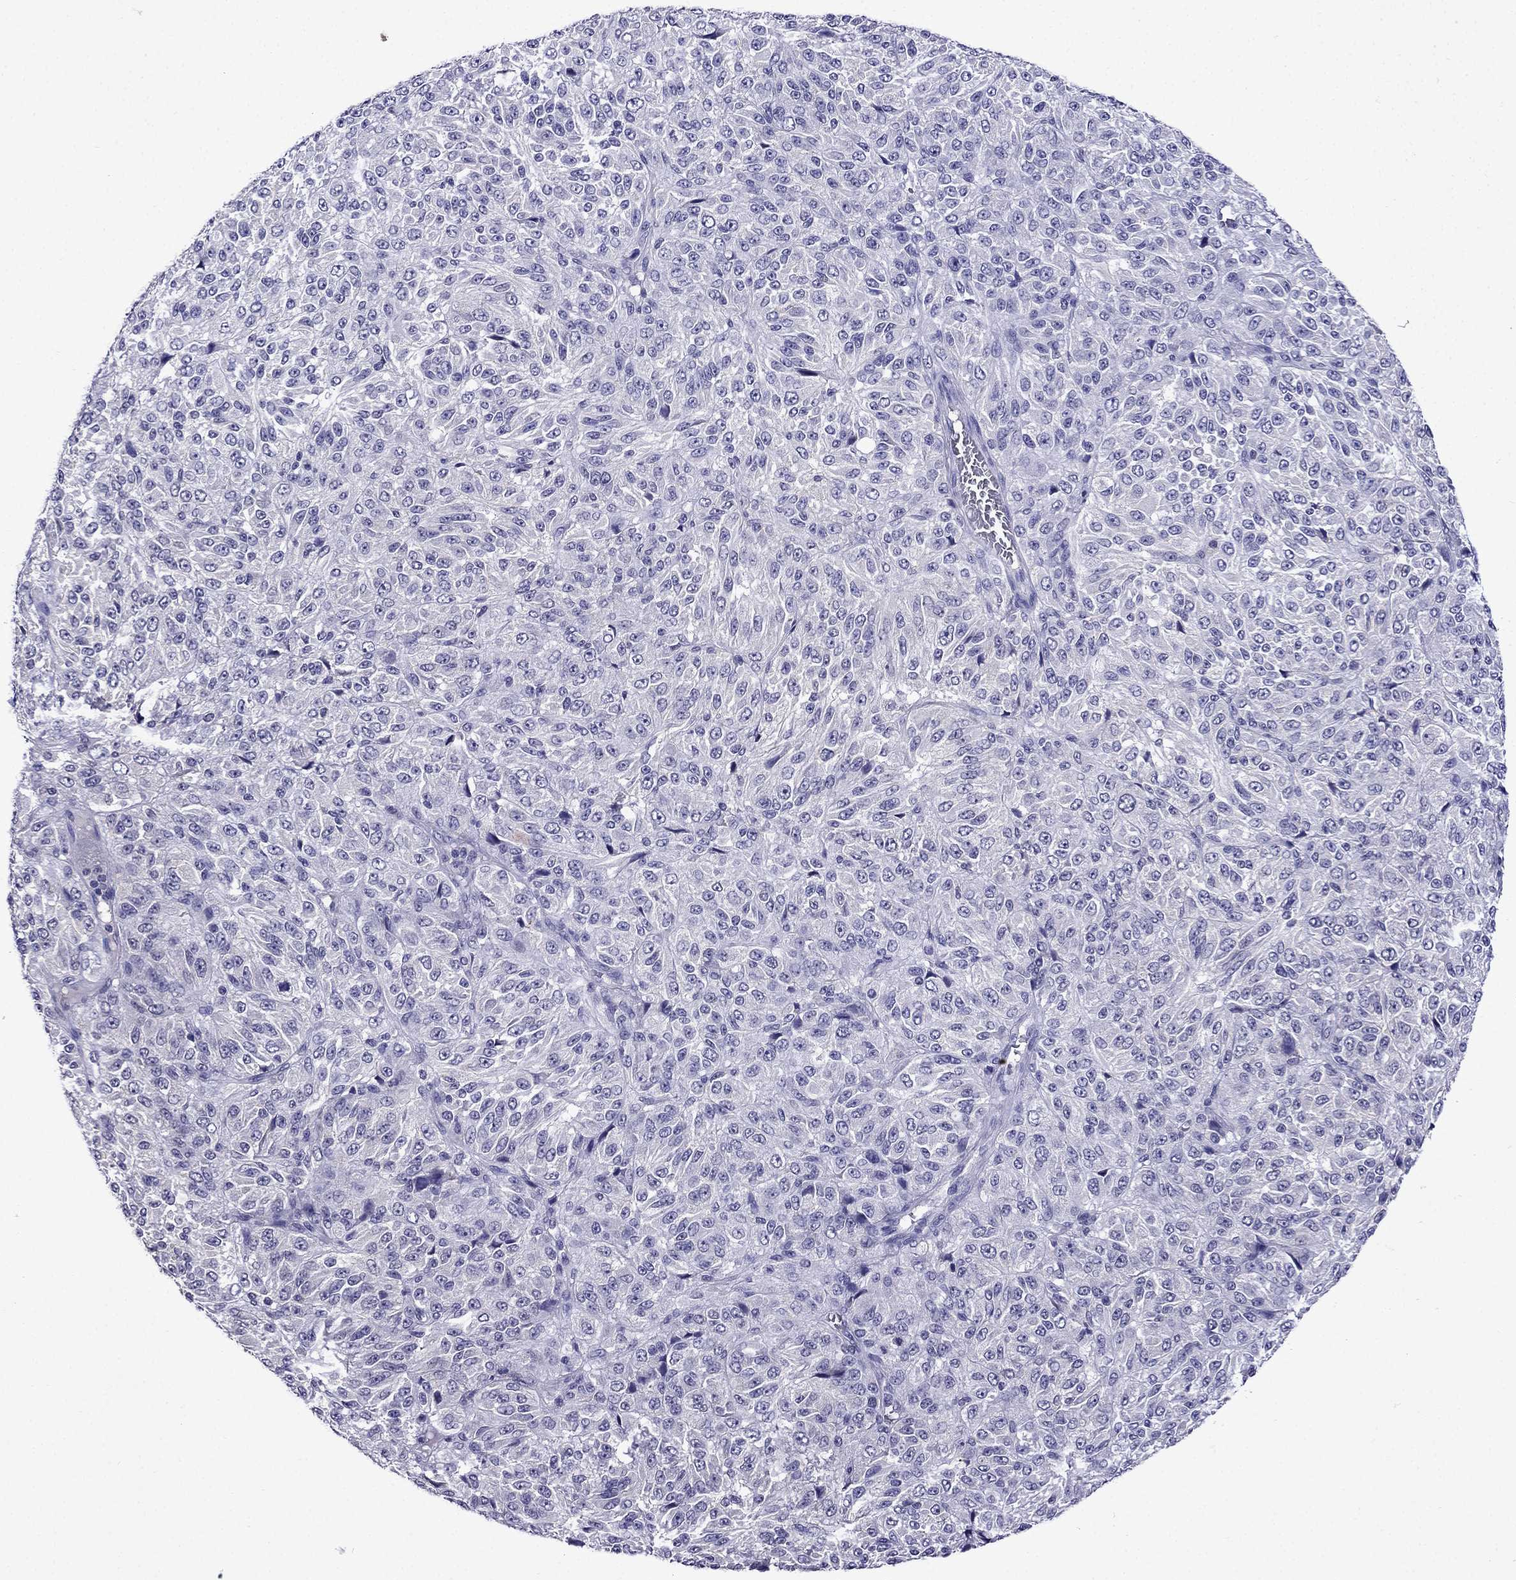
{"staining": {"intensity": "negative", "quantity": "none", "location": "none"}, "tissue": "melanoma", "cell_type": "Tumor cells", "image_type": "cancer", "snomed": [{"axis": "morphology", "description": "Malignant melanoma, Metastatic site"}, {"axis": "topography", "description": "Brain"}], "caption": "Immunohistochemical staining of melanoma shows no significant staining in tumor cells. (Stains: DAB IHC with hematoxylin counter stain, Microscopy: brightfield microscopy at high magnification).", "gene": "DNAH17", "patient": {"sex": "female", "age": 56}}